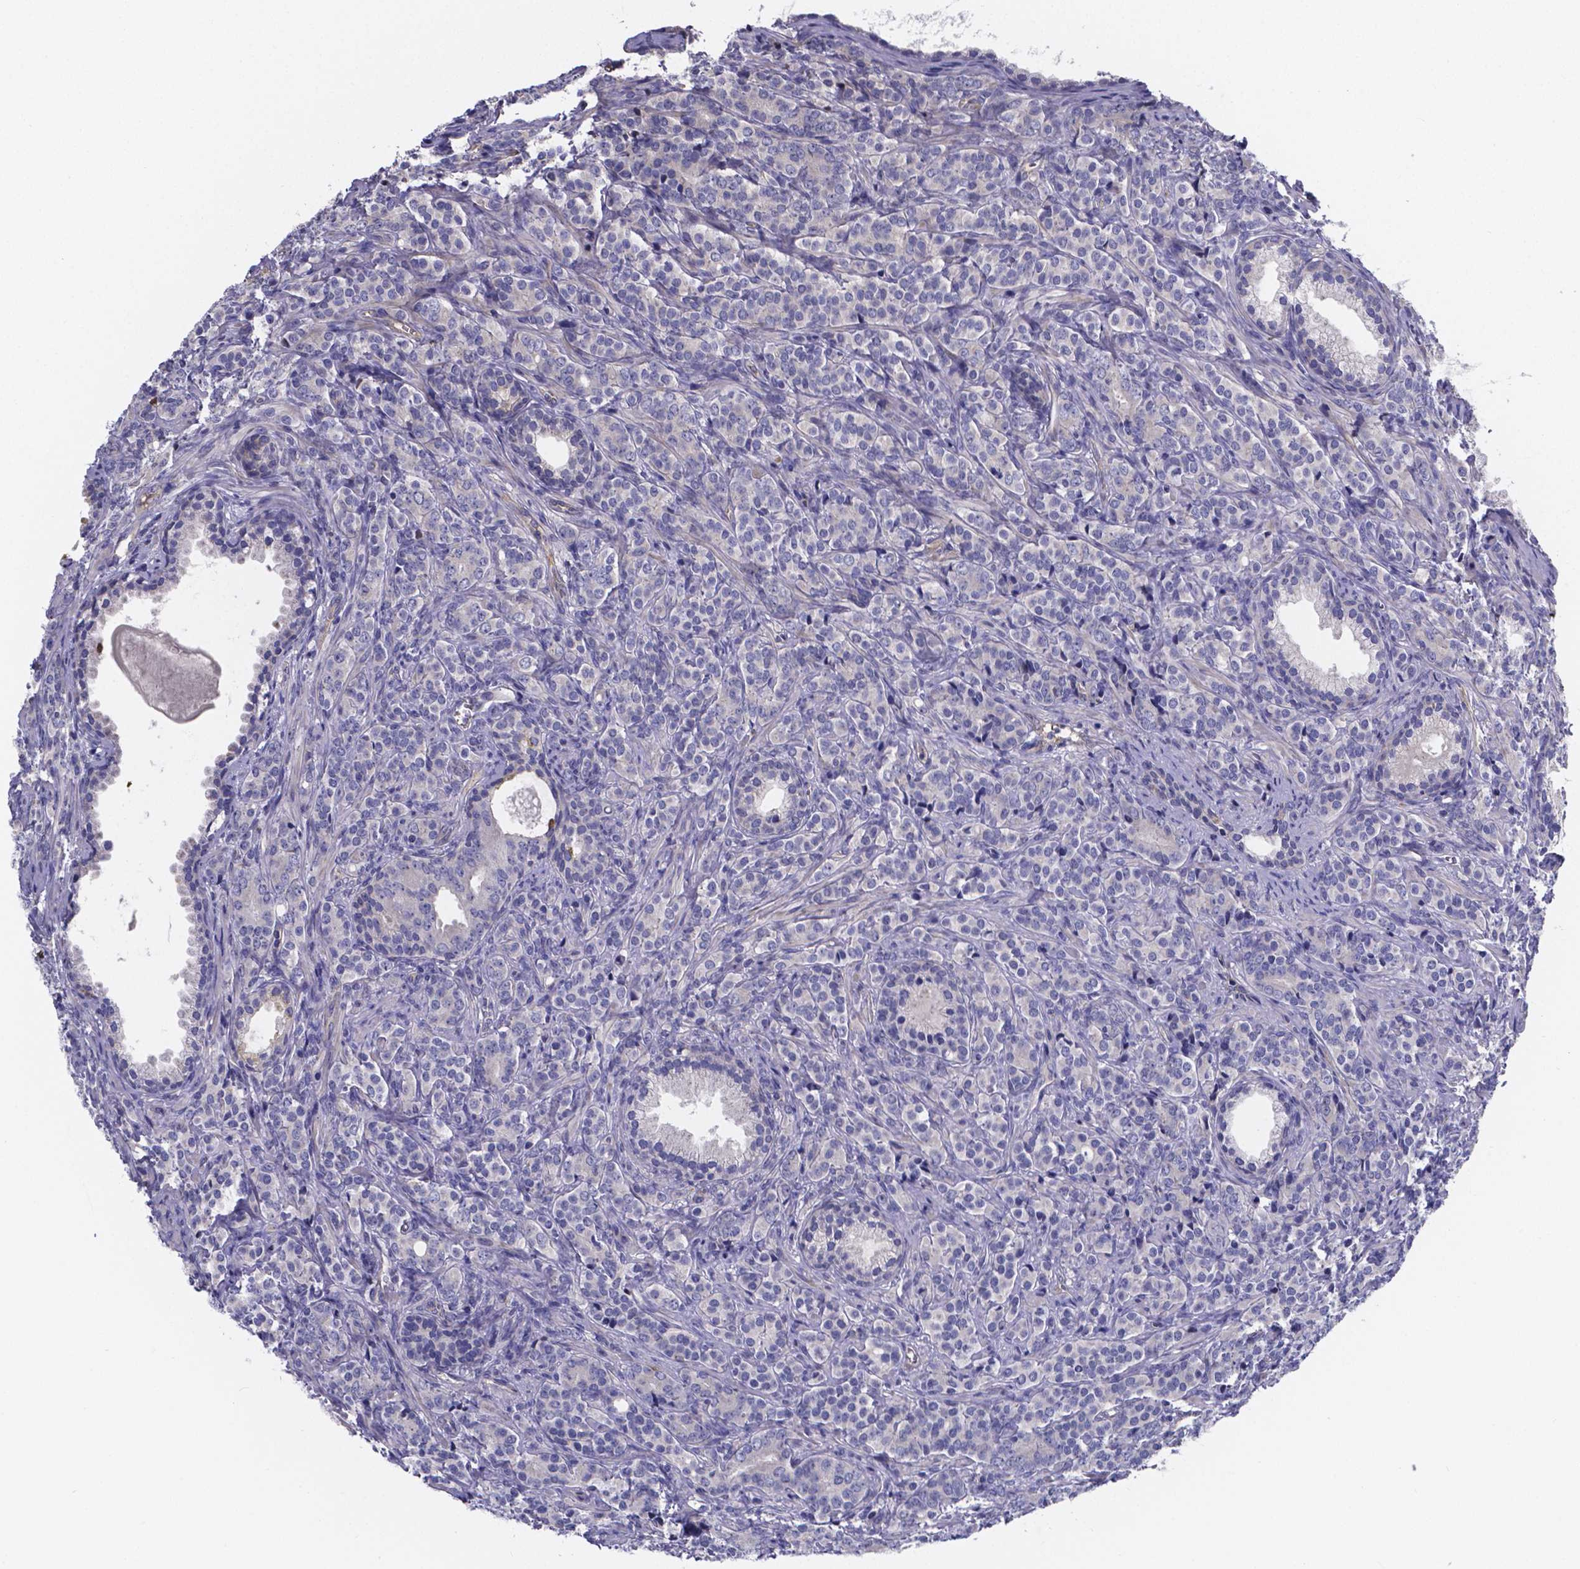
{"staining": {"intensity": "negative", "quantity": "none", "location": "none"}, "tissue": "prostate cancer", "cell_type": "Tumor cells", "image_type": "cancer", "snomed": [{"axis": "morphology", "description": "Adenocarcinoma, High grade"}, {"axis": "topography", "description": "Prostate"}], "caption": "High power microscopy photomicrograph of an immunohistochemistry (IHC) photomicrograph of high-grade adenocarcinoma (prostate), revealing no significant staining in tumor cells.", "gene": "SFRP4", "patient": {"sex": "male", "age": 84}}